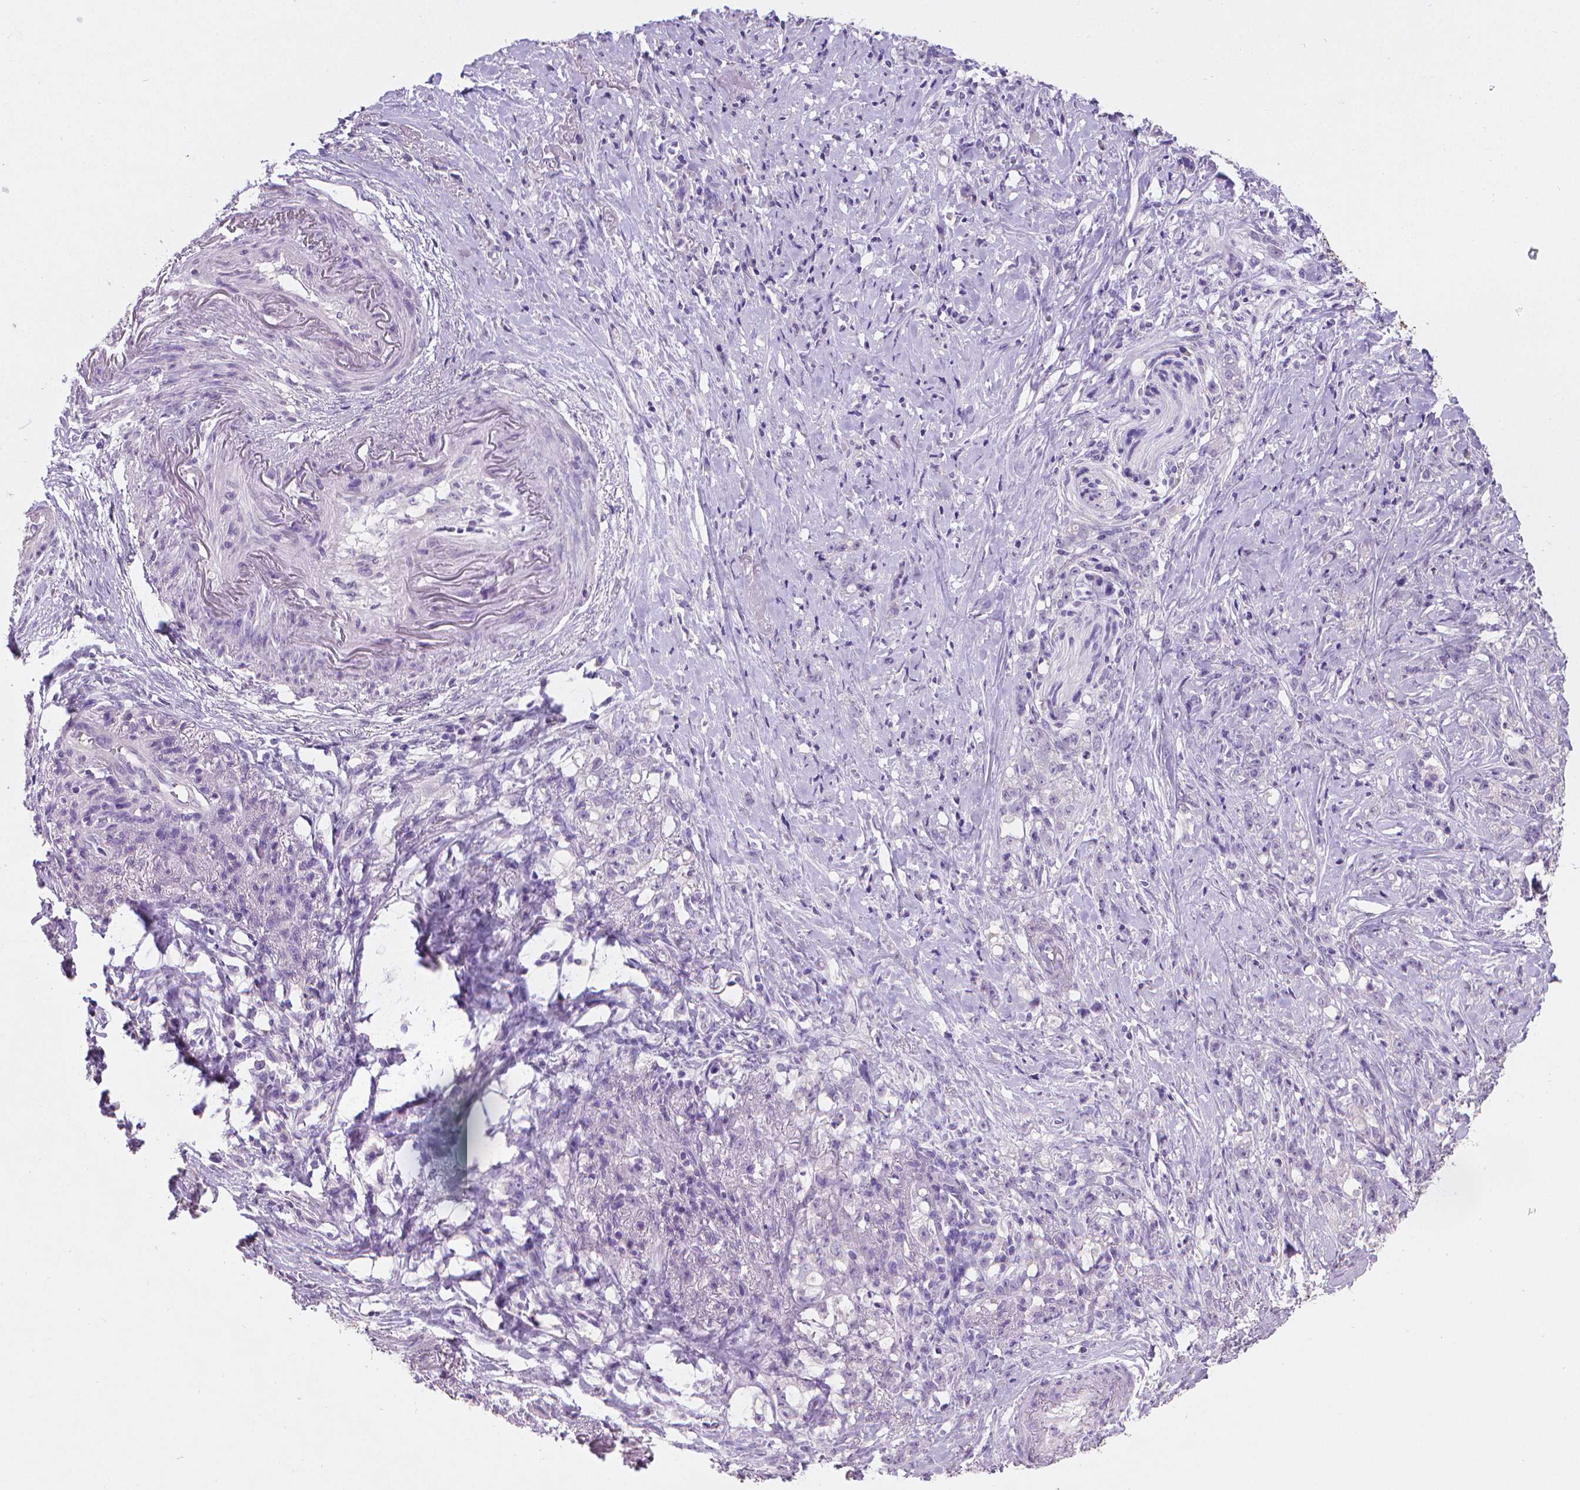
{"staining": {"intensity": "negative", "quantity": "none", "location": "none"}, "tissue": "stomach cancer", "cell_type": "Tumor cells", "image_type": "cancer", "snomed": [{"axis": "morphology", "description": "Adenocarcinoma, NOS"}, {"axis": "topography", "description": "Stomach, lower"}], "caption": "Immunohistochemistry micrograph of human stomach adenocarcinoma stained for a protein (brown), which exhibits no expression in tumor cells.", "gene": "TNNI2", "patient": {"sex": "male", "age": 88}}